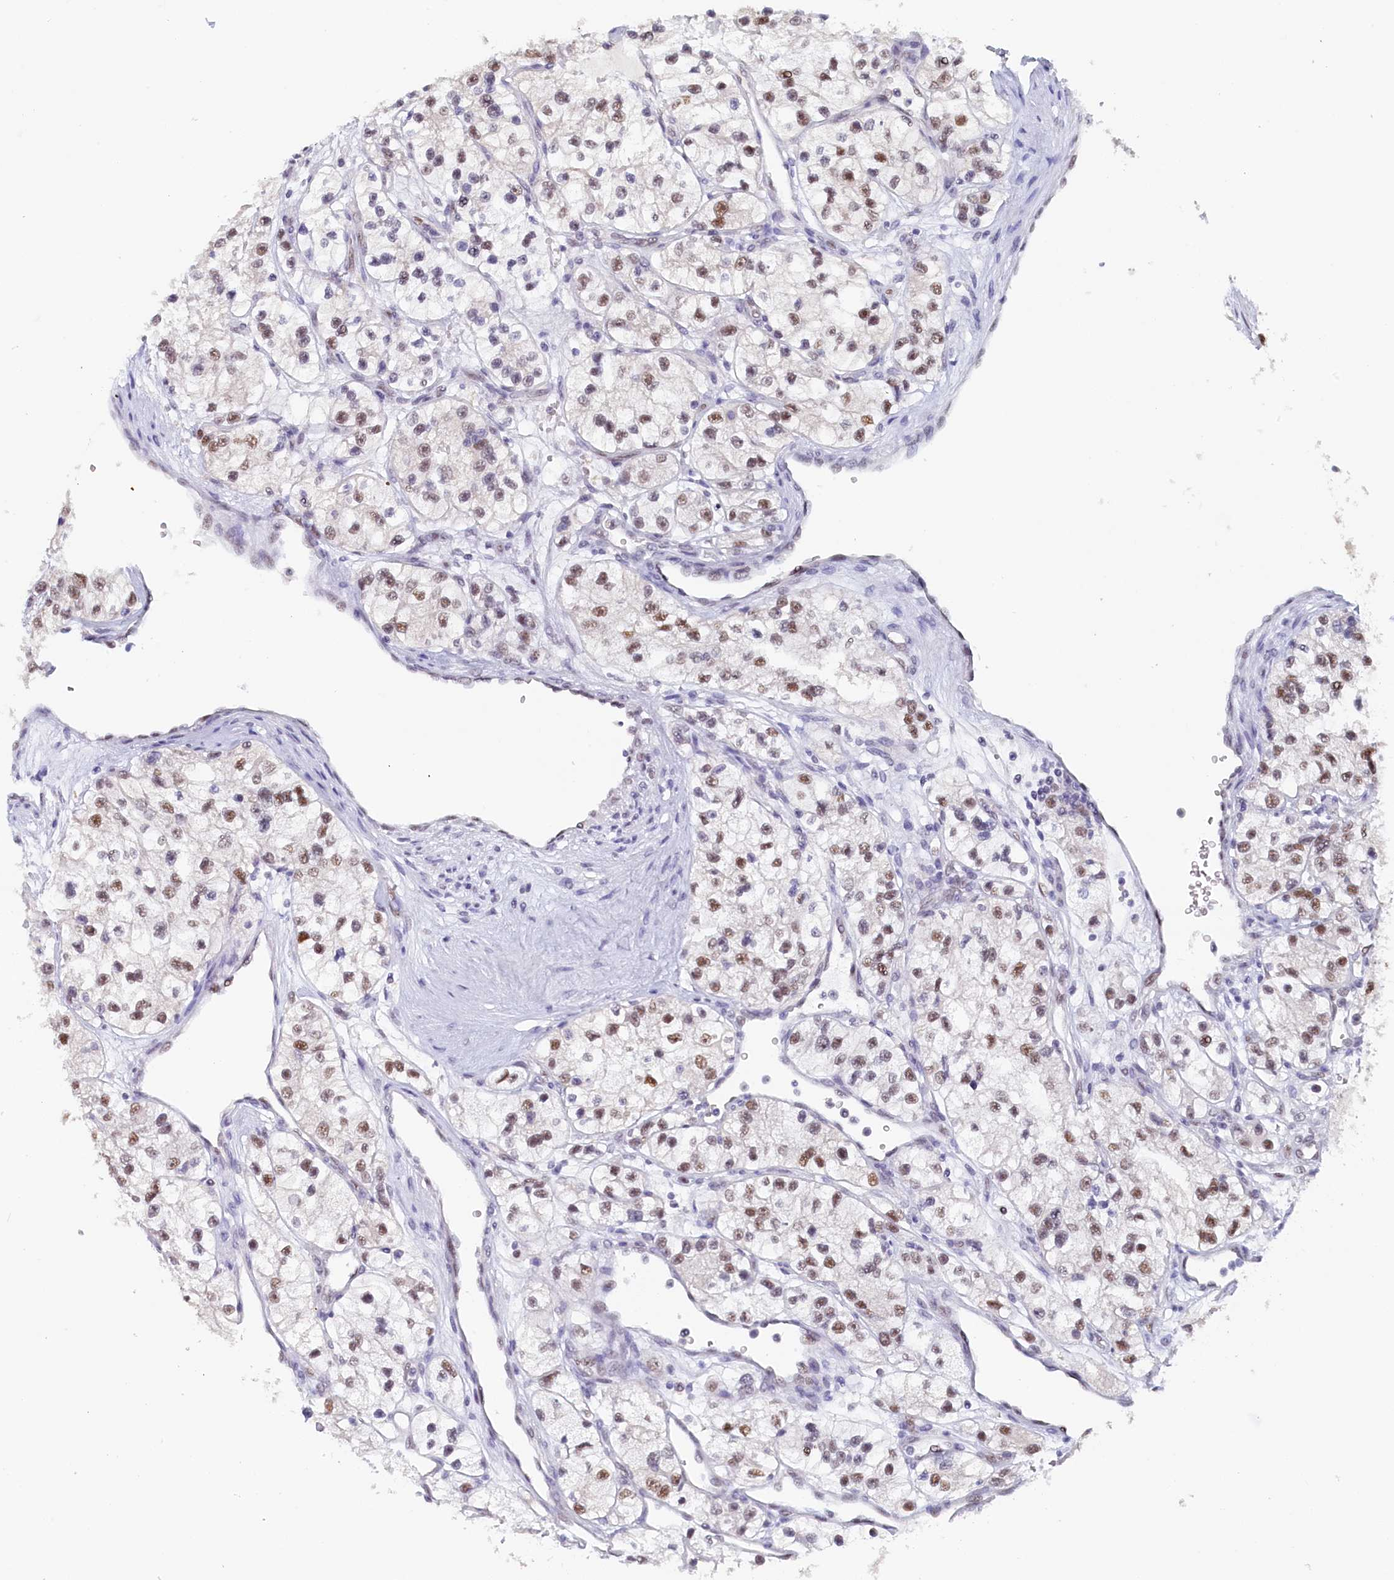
{"staining": {"intensity": "moderate", "quantity": "25%-75%", "location": "nuclear"}, "tissue": "renal cancer", "cell_type": "Tumor cells", "image_type": "cancer", "snomed": [{"axis": "morphology", "description": "Adenocarcinoma, NOS"}, {"axis": "topography", "description": "Kidney"}], "caption": "This is an image of immunohistochemistry staining of renal adenocarcinoma, which shows moderate staining in the nuclear of tumor cells.", "gene": "MOSPD3", "patient": {"sex": "female", "age": 57}}